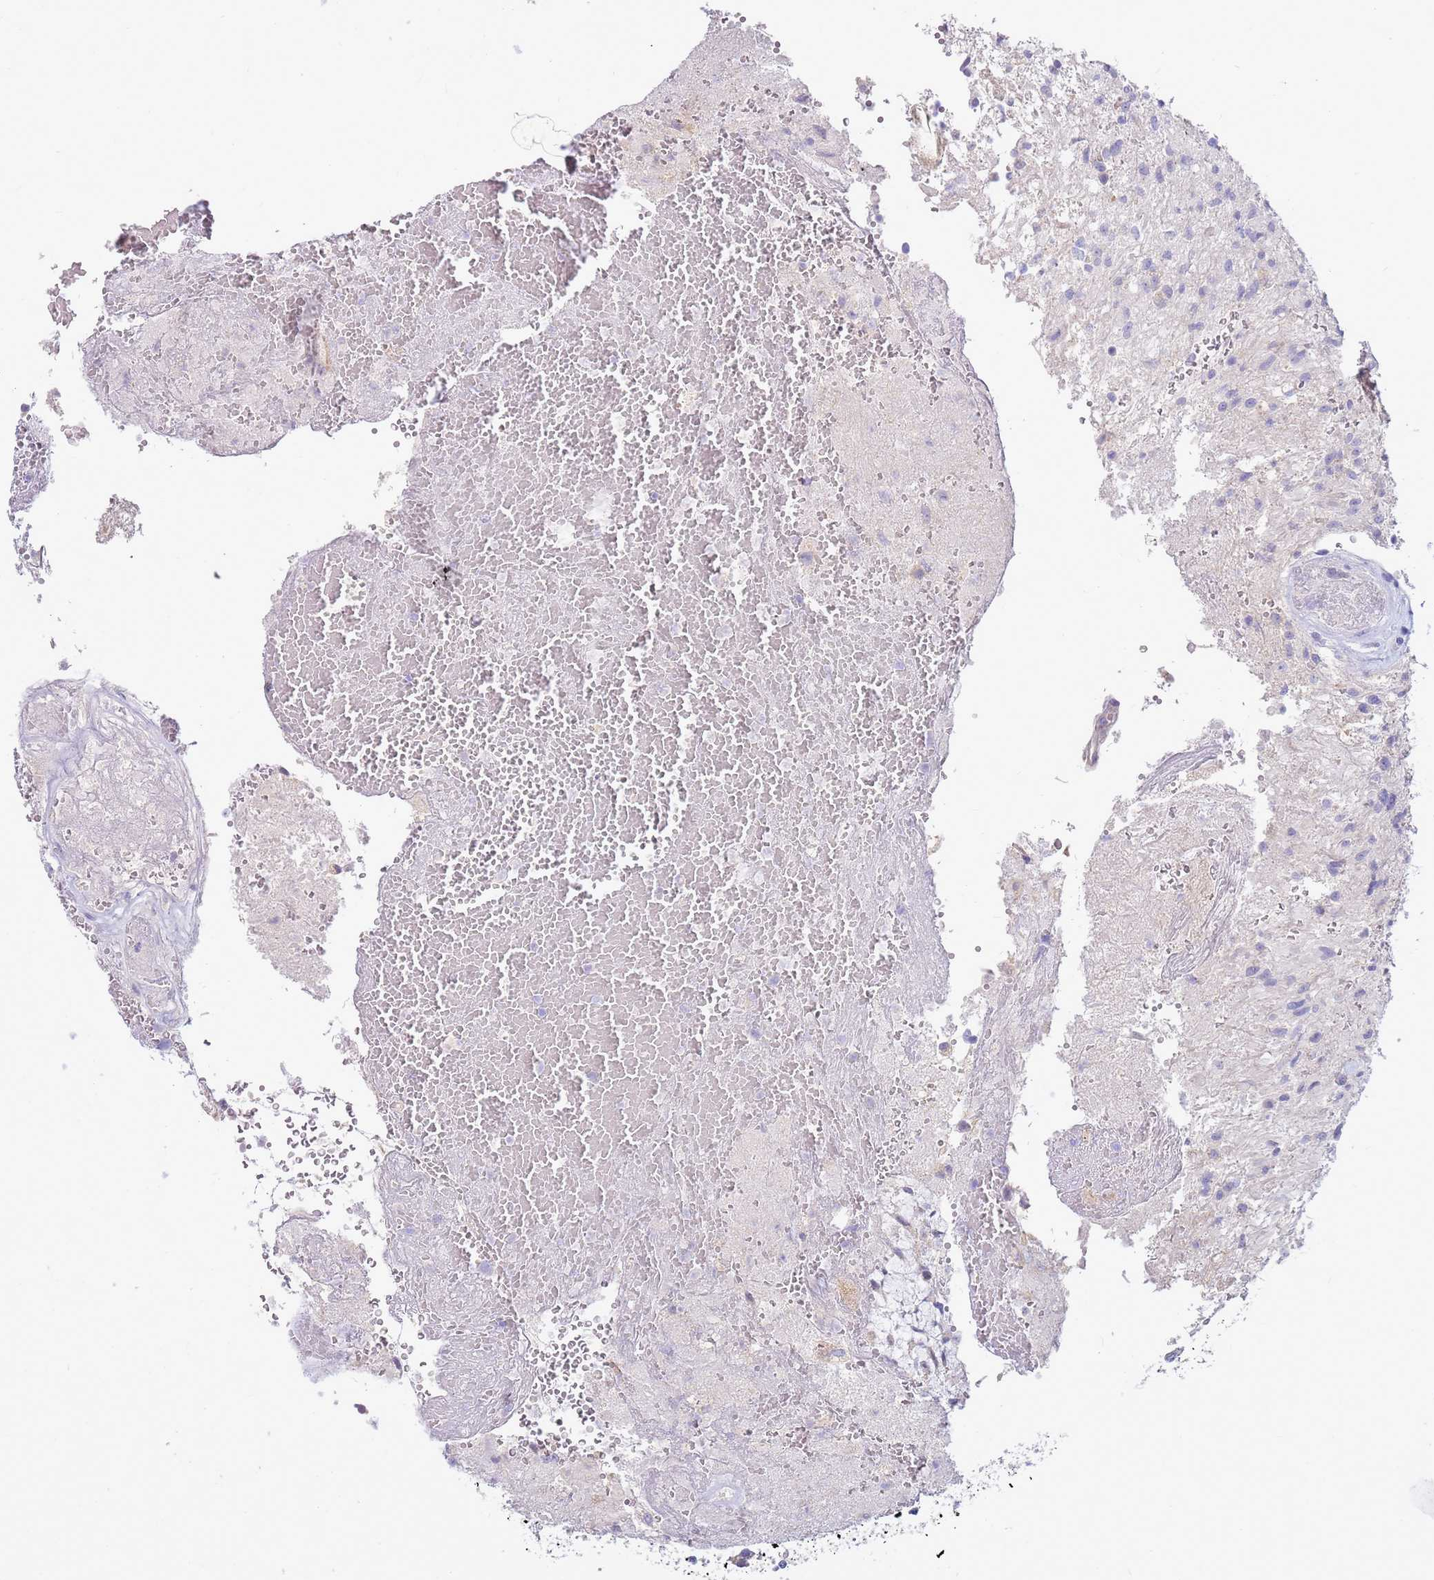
{"staining": {"intensity": "negative", "quantity": "none", "location": "none"}, "tissue": "glioma", "cell_type": "Tumor cells", "image_type": "cancer", "snomed": [{"axis": "morphology", "description": "Glioma, malignant, High grade"}, {"axis": "topography", "description": "Brain"}], "caption": "The IHC histopathology image has no significant positivity in tumor cells of malignant glioma (high-grade) tissue.", "gene": "SLC44A4", "patient": {"sex": "male", "age": 56}}